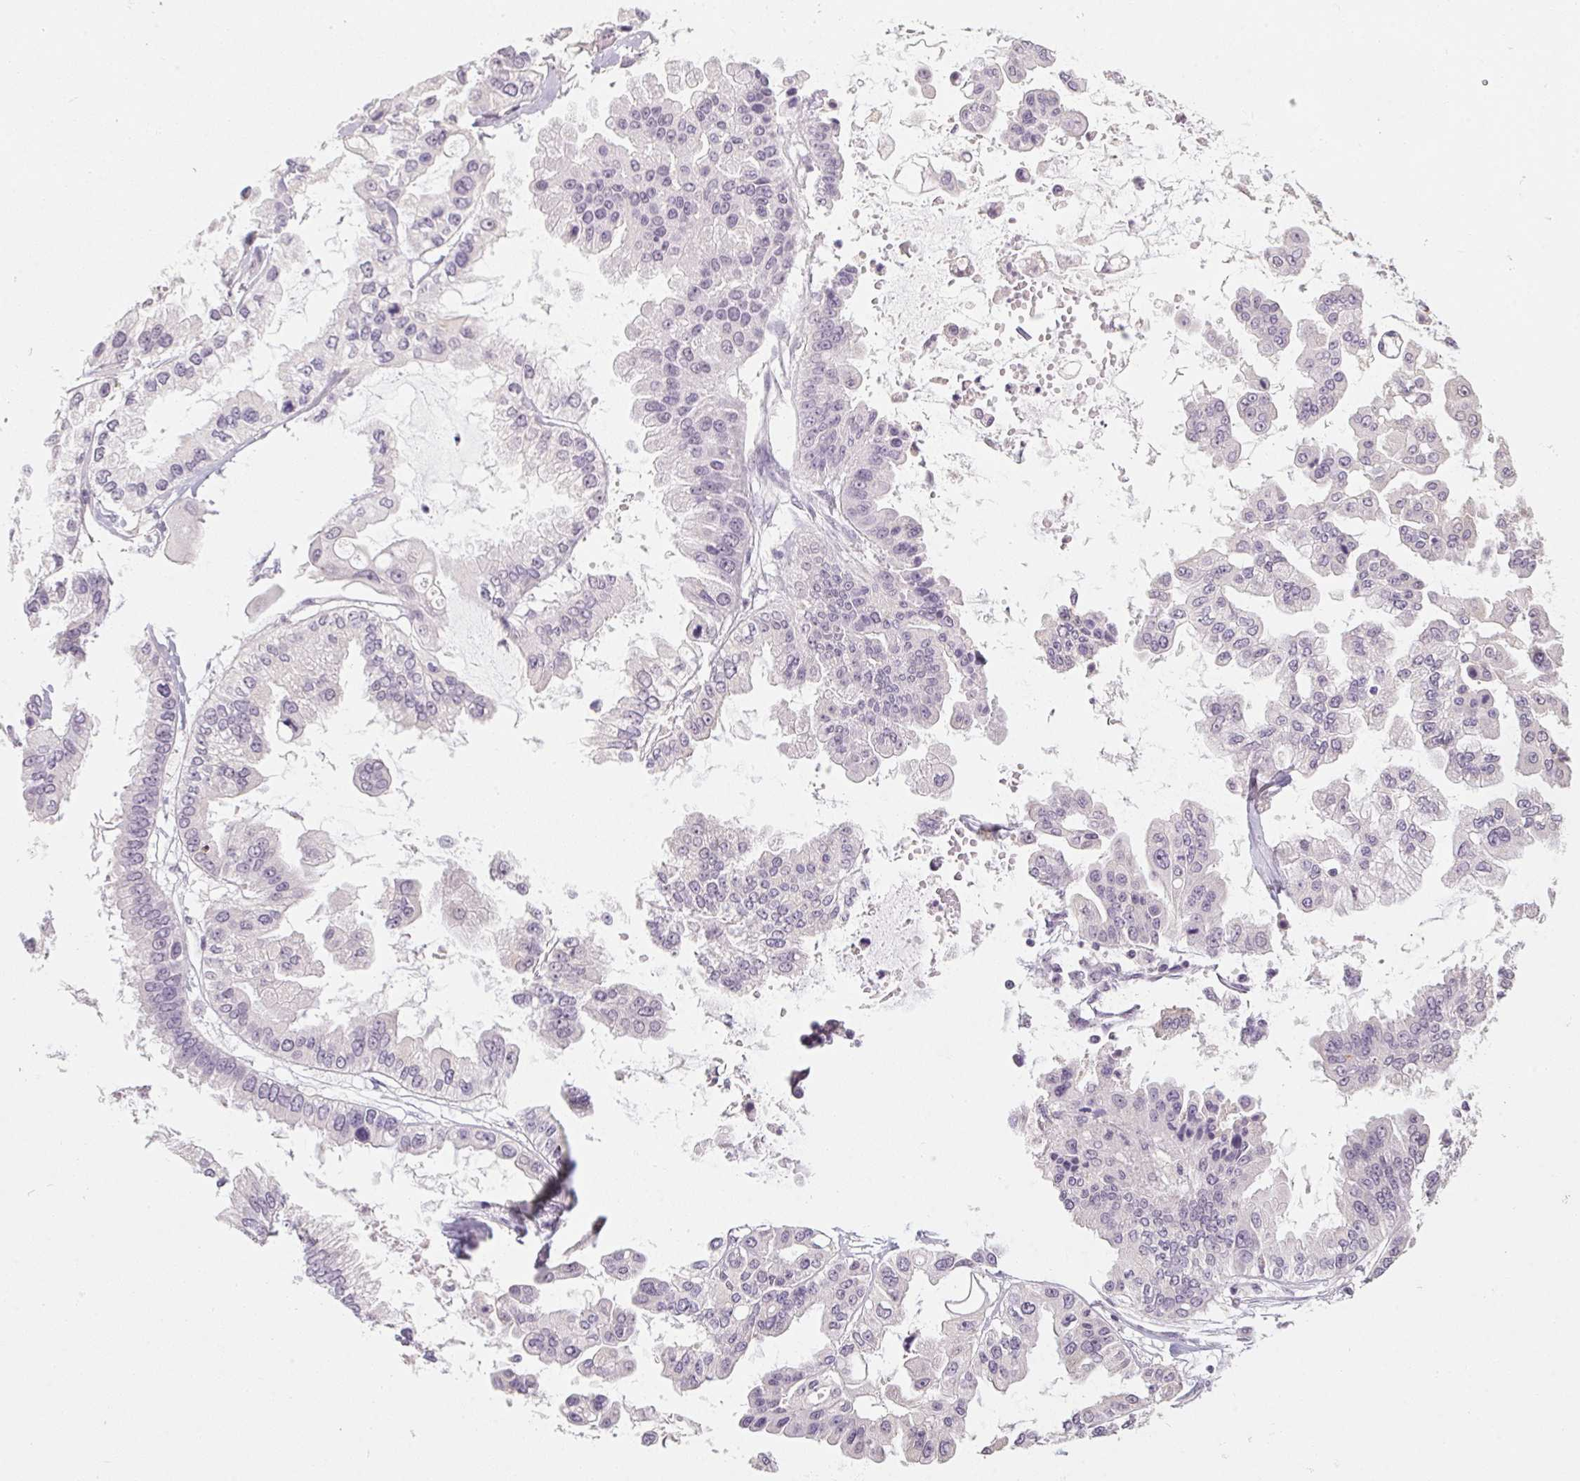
{"staining": {"intensity": "negative", "quantity": "none", "location": "none"}, "tissue": "ovarian cancer", "cell_type": "Tumor cells", "image_type": "cancer", "snomed": [{"axis": "morphology", "description": "Cystadenocarcinoma, serous, NOS"}, {"axis": "topography", "description": "Ovary"}], "caption": "Protein analysis of serous cystadenocarcinoma (ovarian) reveals no significant expression in tumor cells. Brightfield microscopy of immunohistochemistry (IHC) stained with DAB (3,3'-diaminobenzidine) (brown) and hematoxylin (blue), captured at high magnification.", "gene": "CAPZA3", "patient": {"sex": "female", "age": 56}}